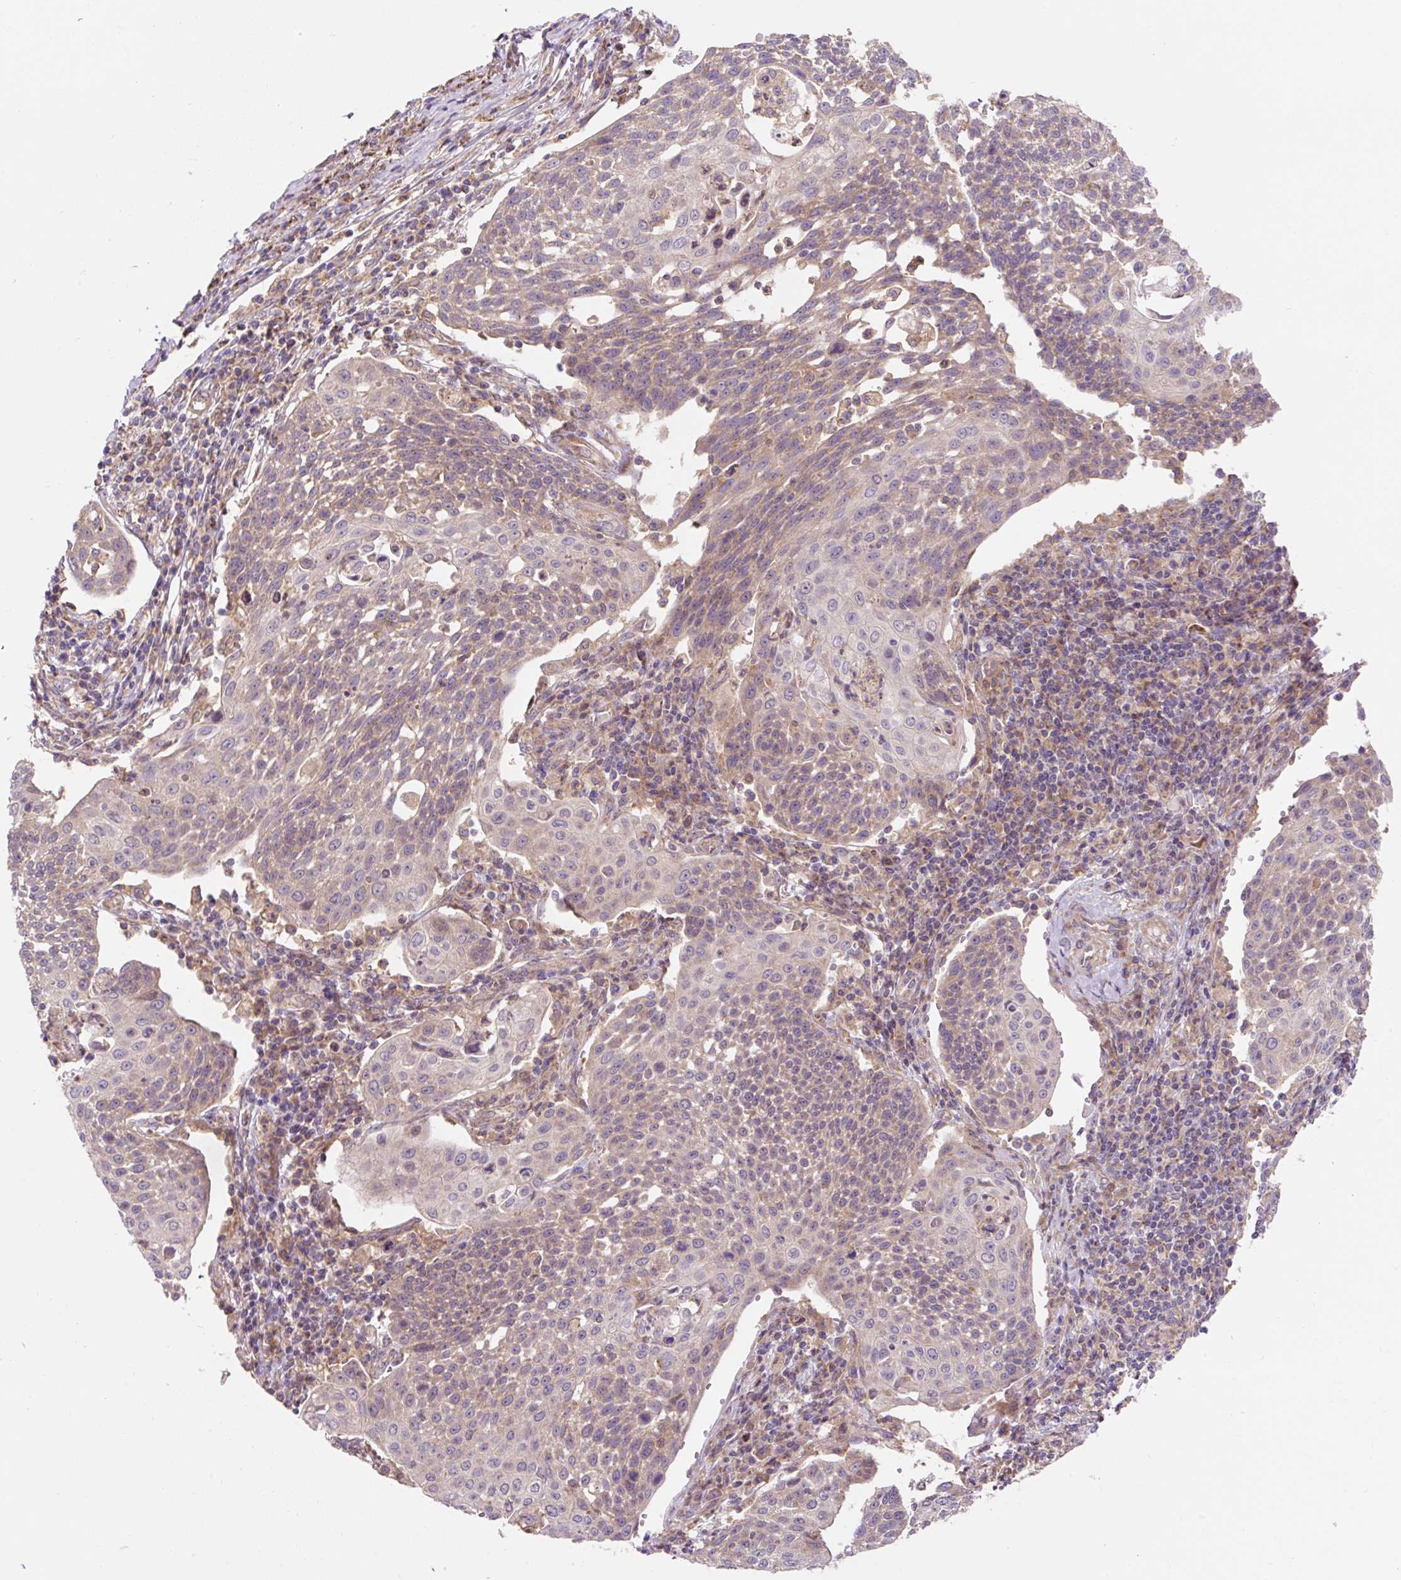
{"staining": {"intensity": "weak", "quantity": "25%-75%", "location": "cytoplasmic/membranous"}, "tissue": "cervical cancer", "cell_type": "Tumor cells", "image_type": "cancer", "snomed": [{"axis": "morphology", "description": "Squamous cell carcinoma, NOS"}, {"axis": "topography", "description": "Cervix"}], "caption": "Protein expression analysis of squamous cell carcinoma (cervical) displays weak cytoplasmic/membranous staining in approximately 25%-75% of tumor cells.", "gene": "TRIAP1", "patient": {"sex": "female", "age": 34}}